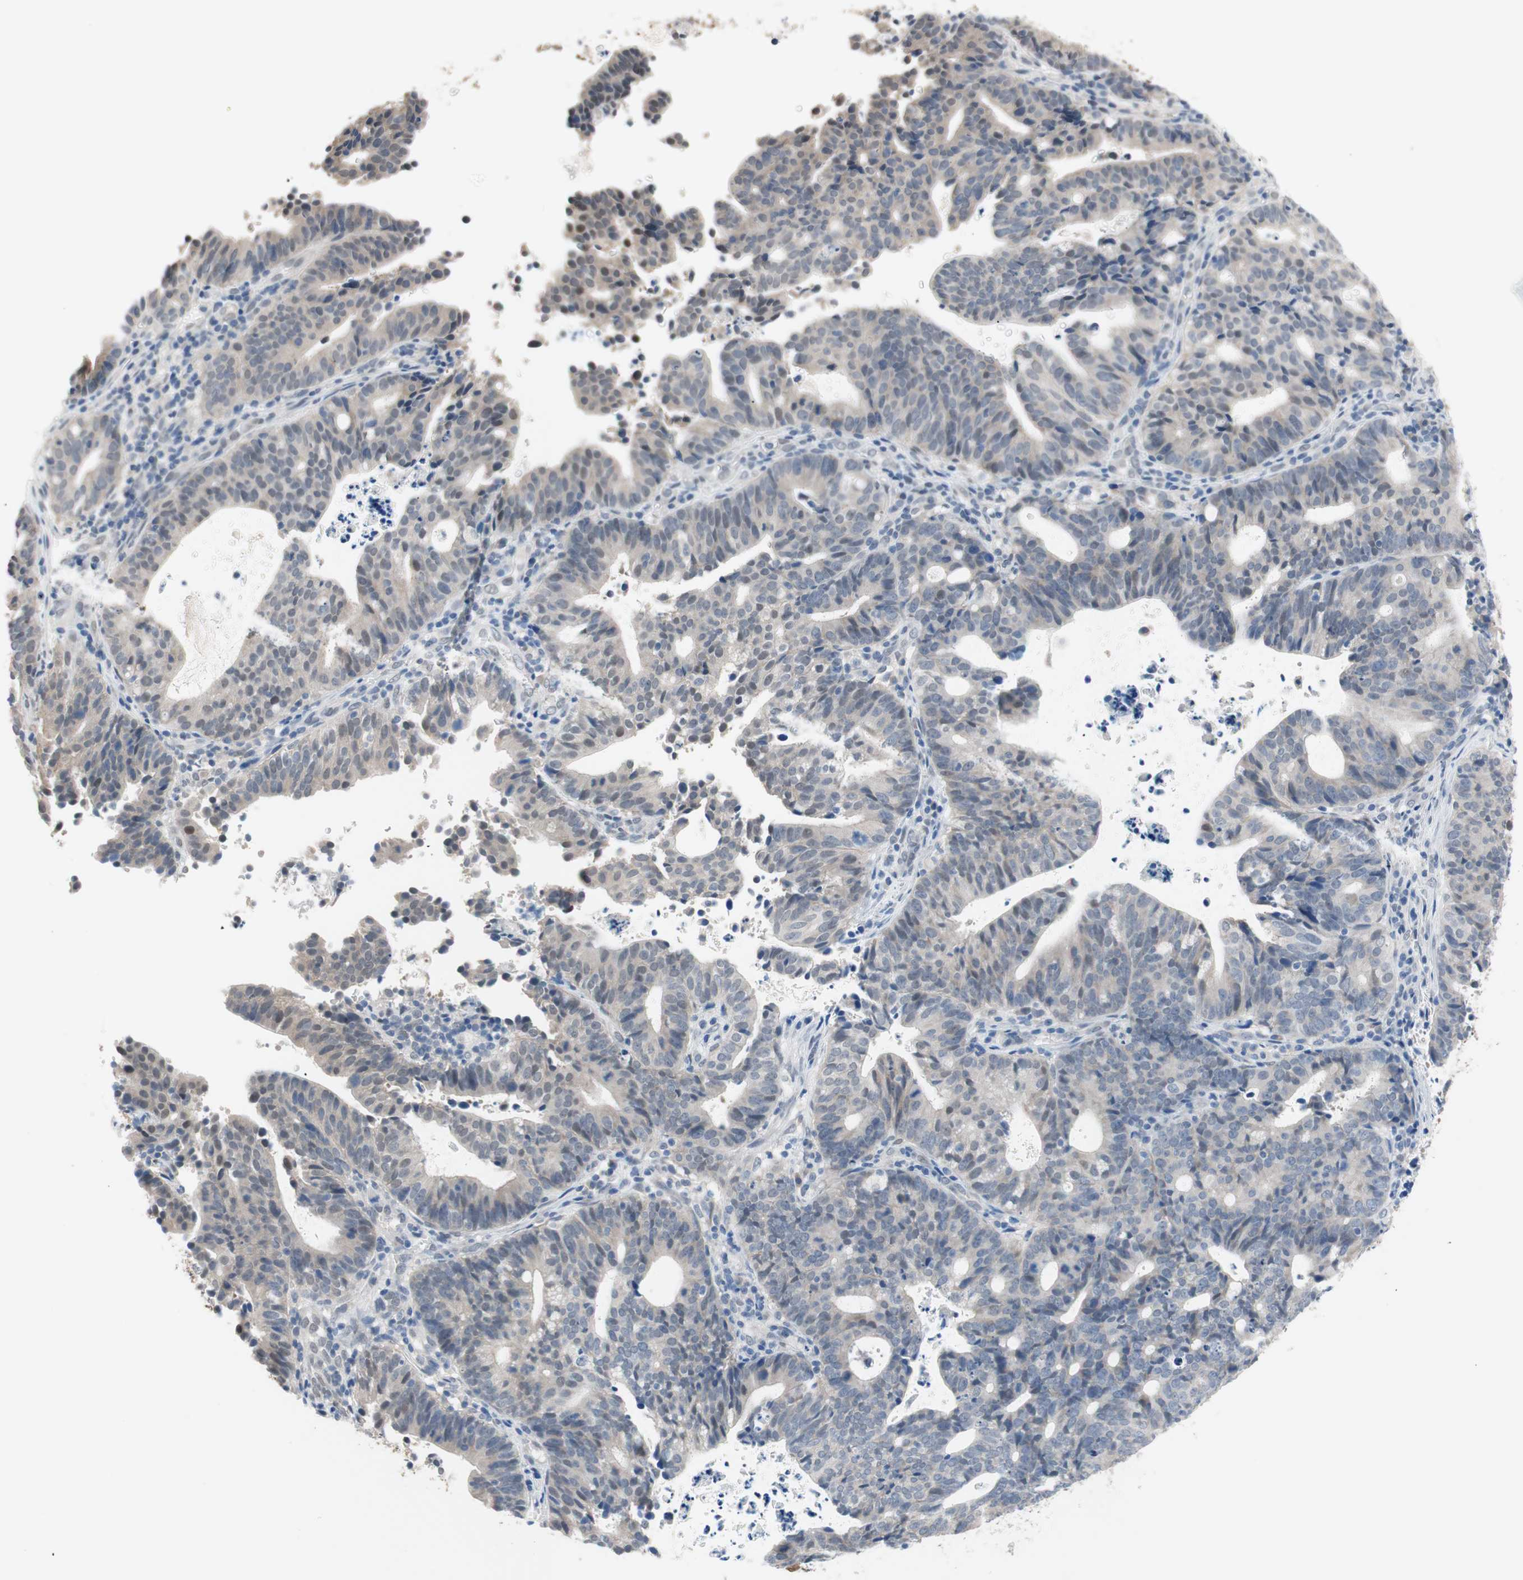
{"staining": {"intensity": "weak", "quantity": "<25%", "location": "nuclear"}, "tissue": "endometrial cancer", "cell_type": "Tumor cells", "image_type": "cancer", "snomed": [{"axis": "morphology", "description": "Adenocarcinoma, NOS"}, {"axis": "topography", "description": "Uterus"}], "caption": "High magnification brightfield microscopy of adenocarcinoma (endometrial) stained with DAB (brown) and counterstained with hematoxylin (blue): tumor cells show no significant staining.", "gene": "GRHL1", "patient": {"sex": "female", "age": 83}}